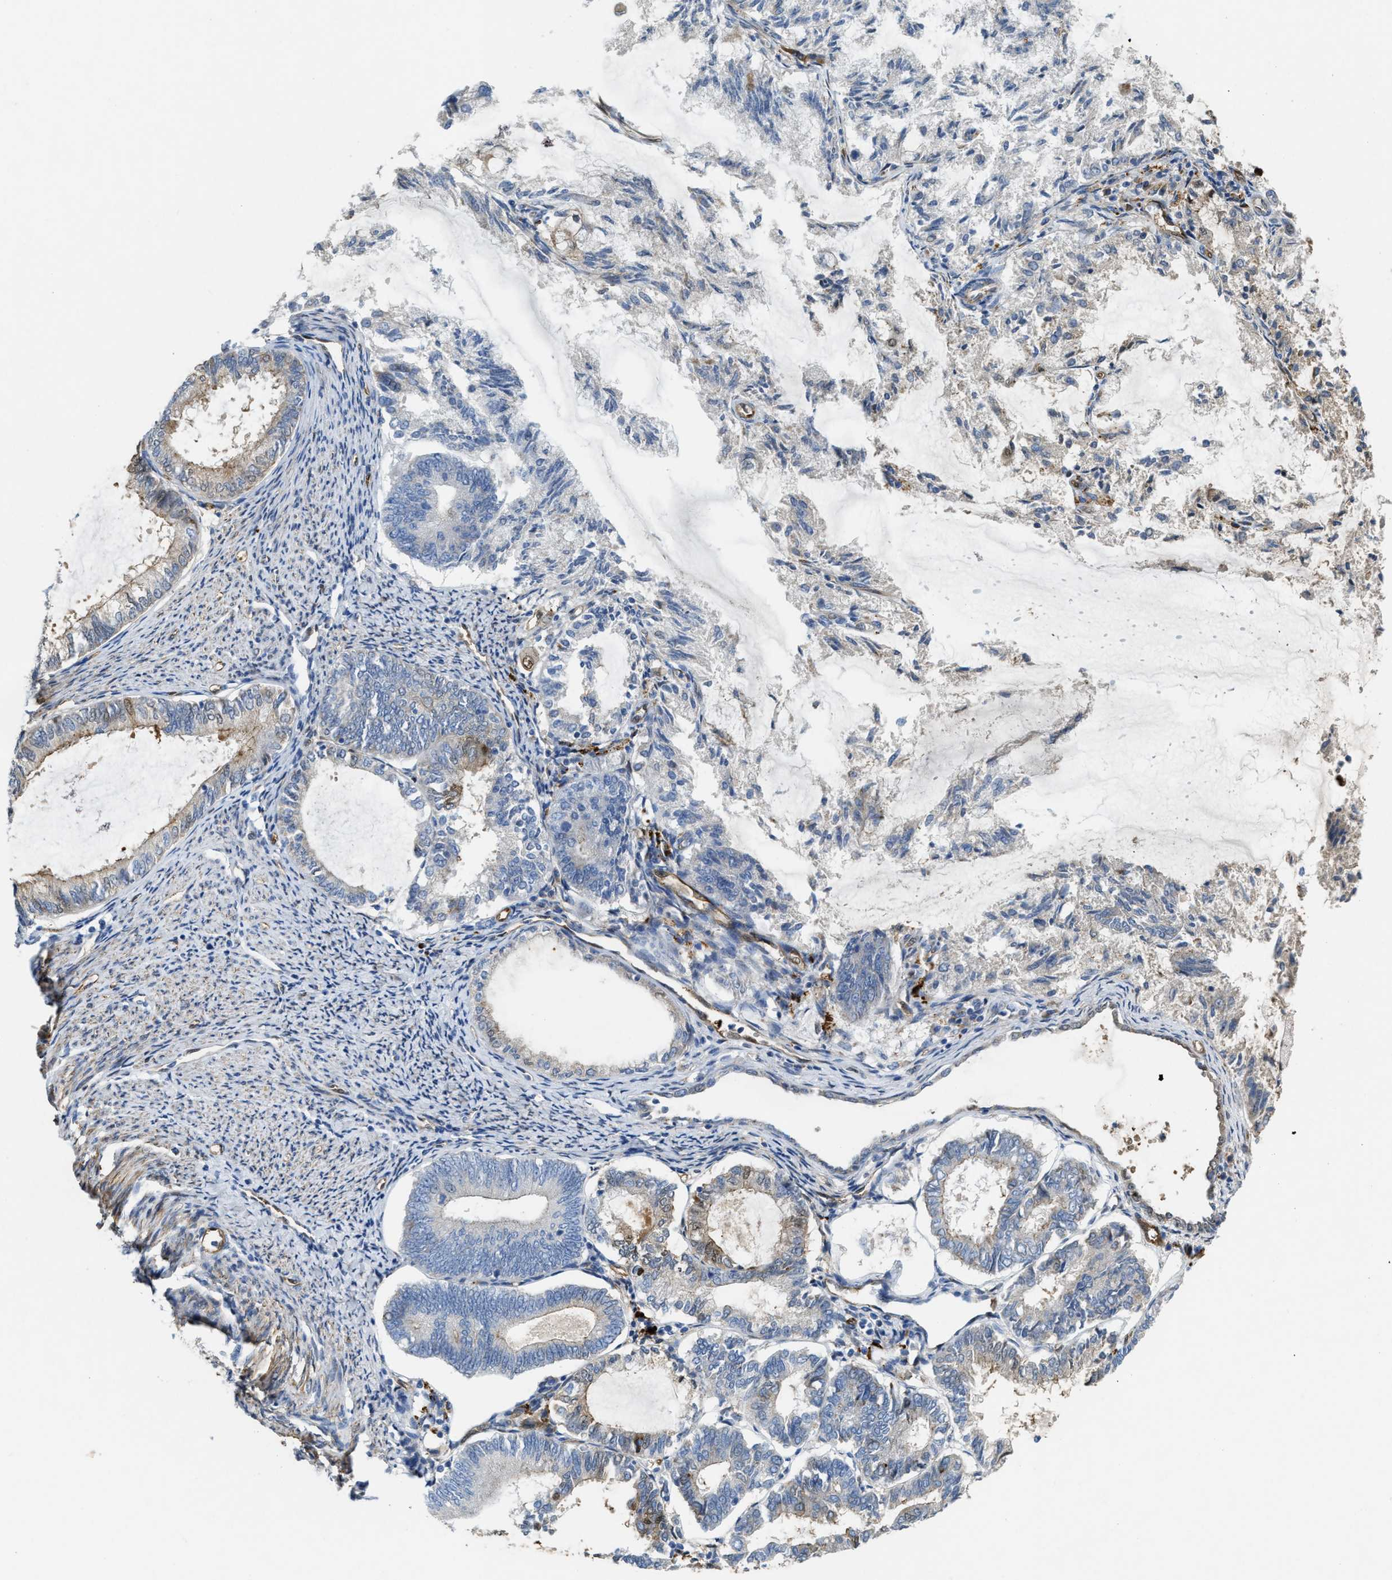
{"staining": {"intensity": "weak", "quantity": "<25%", "location": "cytoplasmic/membranous"}, "tissue": "endometrial cancer", "cell_type": "Tumor cells", "image_type": "cancer", "snomed": [{"axis": "morphology", "description": "Adenocarcinoma, NOS"}, {"axis": "topography", "description": "Endometrium"}], "caption": "Immunohistochemical staining of human endometrial cancer (adenocarcinoma) exhibits no significant staining in tumor cells.", "gene": "ASS1", "patient": {"sex": "female", "age": 86}}